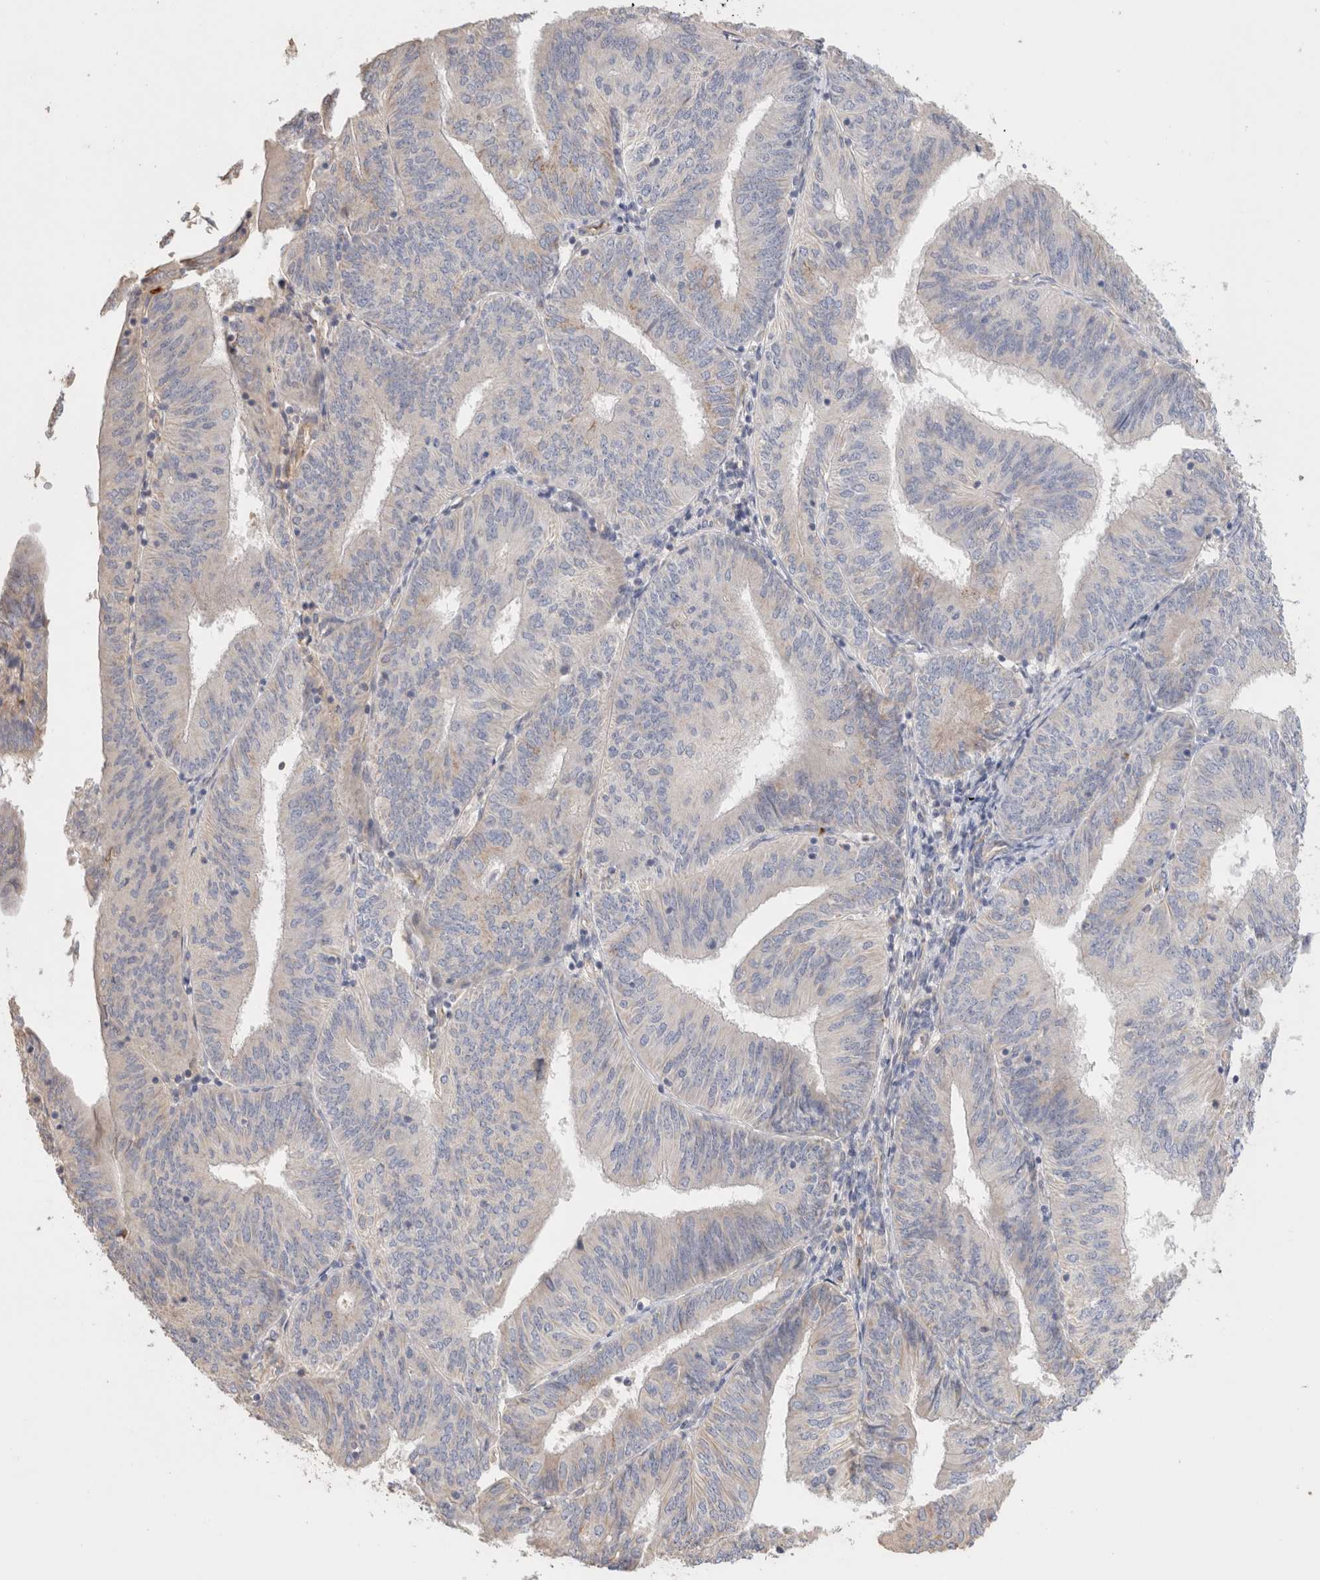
{"staining": {"intensity": "negative", "quantity": "none", "location": "none"}, "tissue": "endometrial cancer", "cell_type": "Tumor cells", "image_type": "cancer", "snomed": [{"axis": "morphology", "description": "Adenocarcinoma, NOS"}, {"axis": "topography", "description": "Endometrium"}], "caption": "The histopathology image reveals no staining of tumor cells in endometrial adenocarcinoma. (DAB (3,3'-diaminobenzidine) immunohistochemistry (IHC), high magnification).", "gene": "PROS1", "patient": {"sex": "female", "age": 58}}